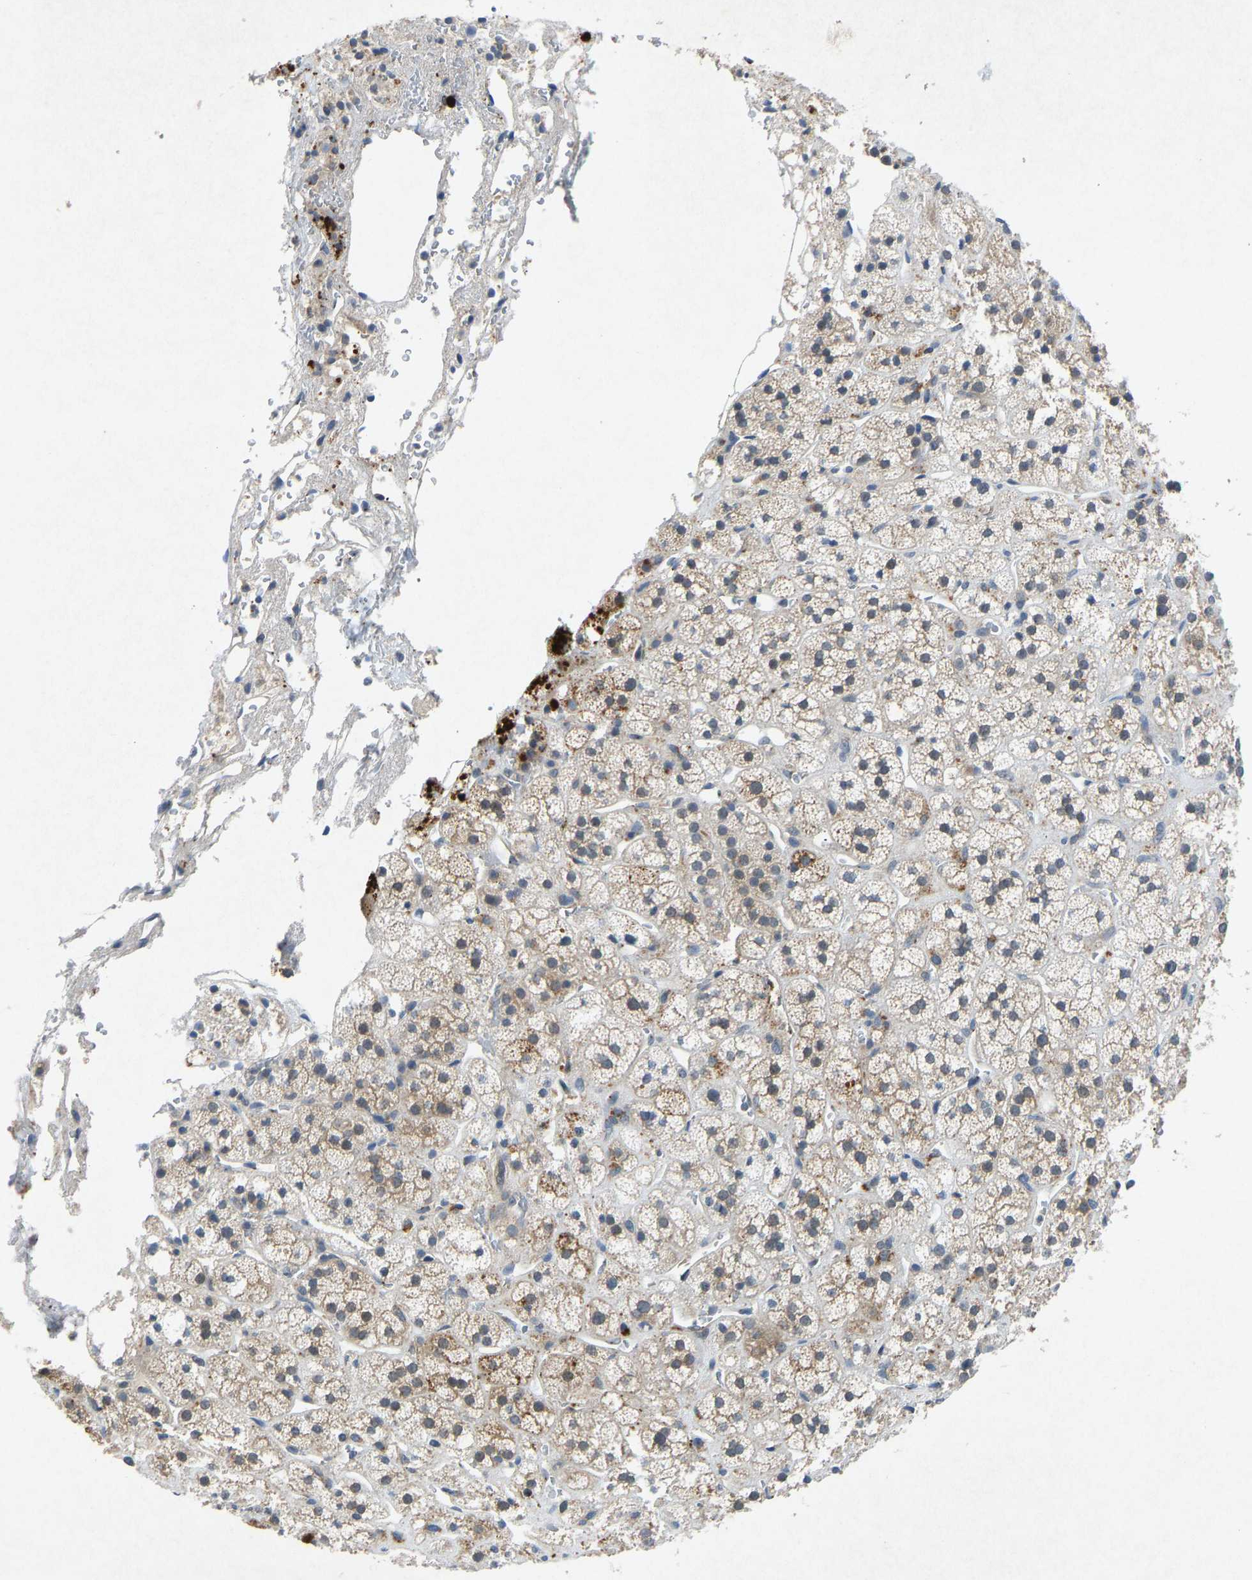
{"staining": {"intensity": "moderate", "quantity": ">75%", "location": "cytoplasmic/membranous"}, "tissue": "adrenal gland", "cell_type": "Glandular cells", "image_type": "normal", "snomed": [{"axis": "morphology", "description": "Normal tissue, NOS"}, {"axis": "topography", "description": "Adrenal gland"}], "caption": "Immunohistochemical staining of benign human adrenal gland displays medium levels of moderate cytoplasmic/membranous expression in about >75% of glandular cells. The staining was performed using DAB, with brown indicating positive protein expression. Nuclei are stained blue with hematoxylin.", "gene": "PDE7A", "patient": {"sex": "male", "age": 56}}